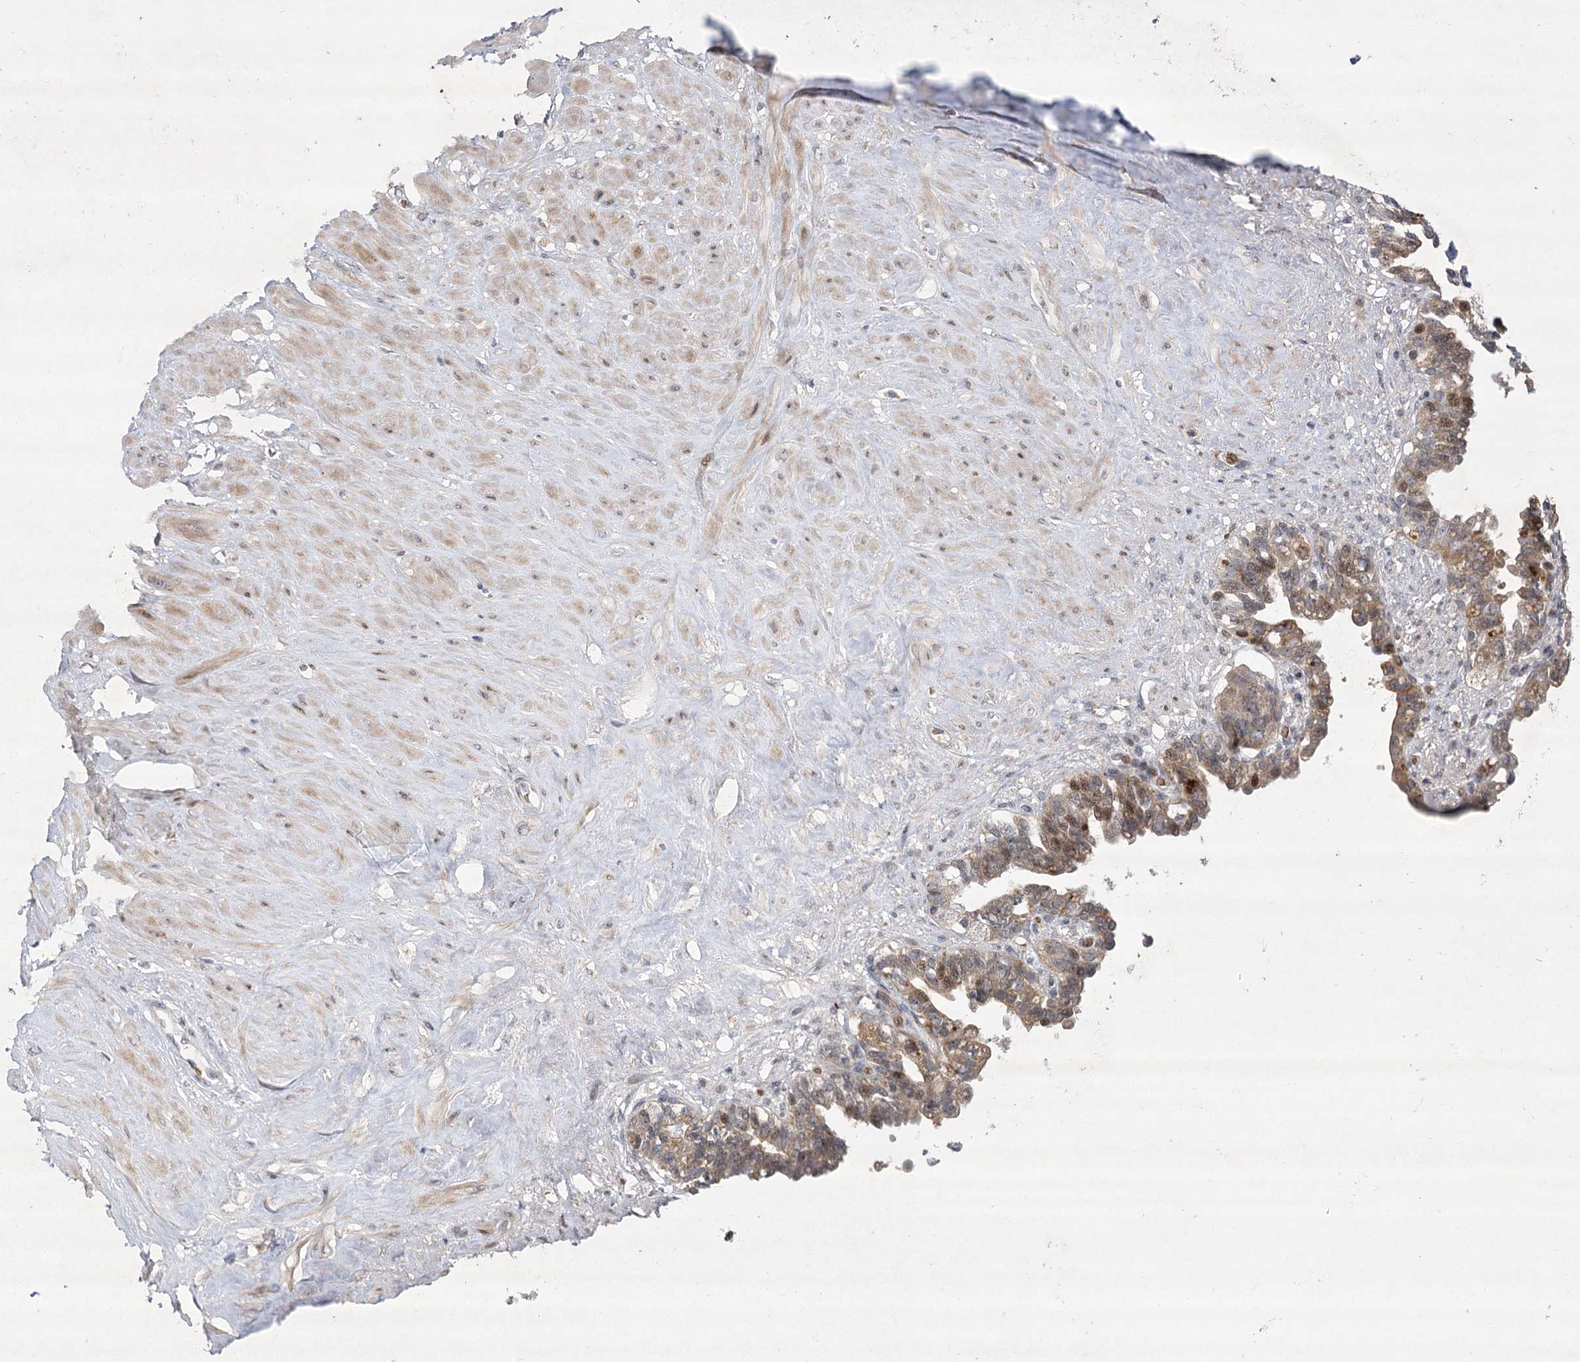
{"staining": {"intensity": "moderate", "quantity": "25%-75%", "location": "cytoplasmic/membranous"}, "tissue": "seminal vesicle", "cell_type": "Glandular cells", "image_type": "normal", "snomed": [{"axis": "morphology", "description": "Normal tissue, NOS"}, {"axis": "topography", "description": "Seminal veicle"}], "caption": "The image reveals a brown stain indicating the presence of a protein in the cytoplasmic/membranous of glandular cells in seminal vesicle.", "gene": "NSMCE4A", "patient": {"sex": "male", "age": 63}}